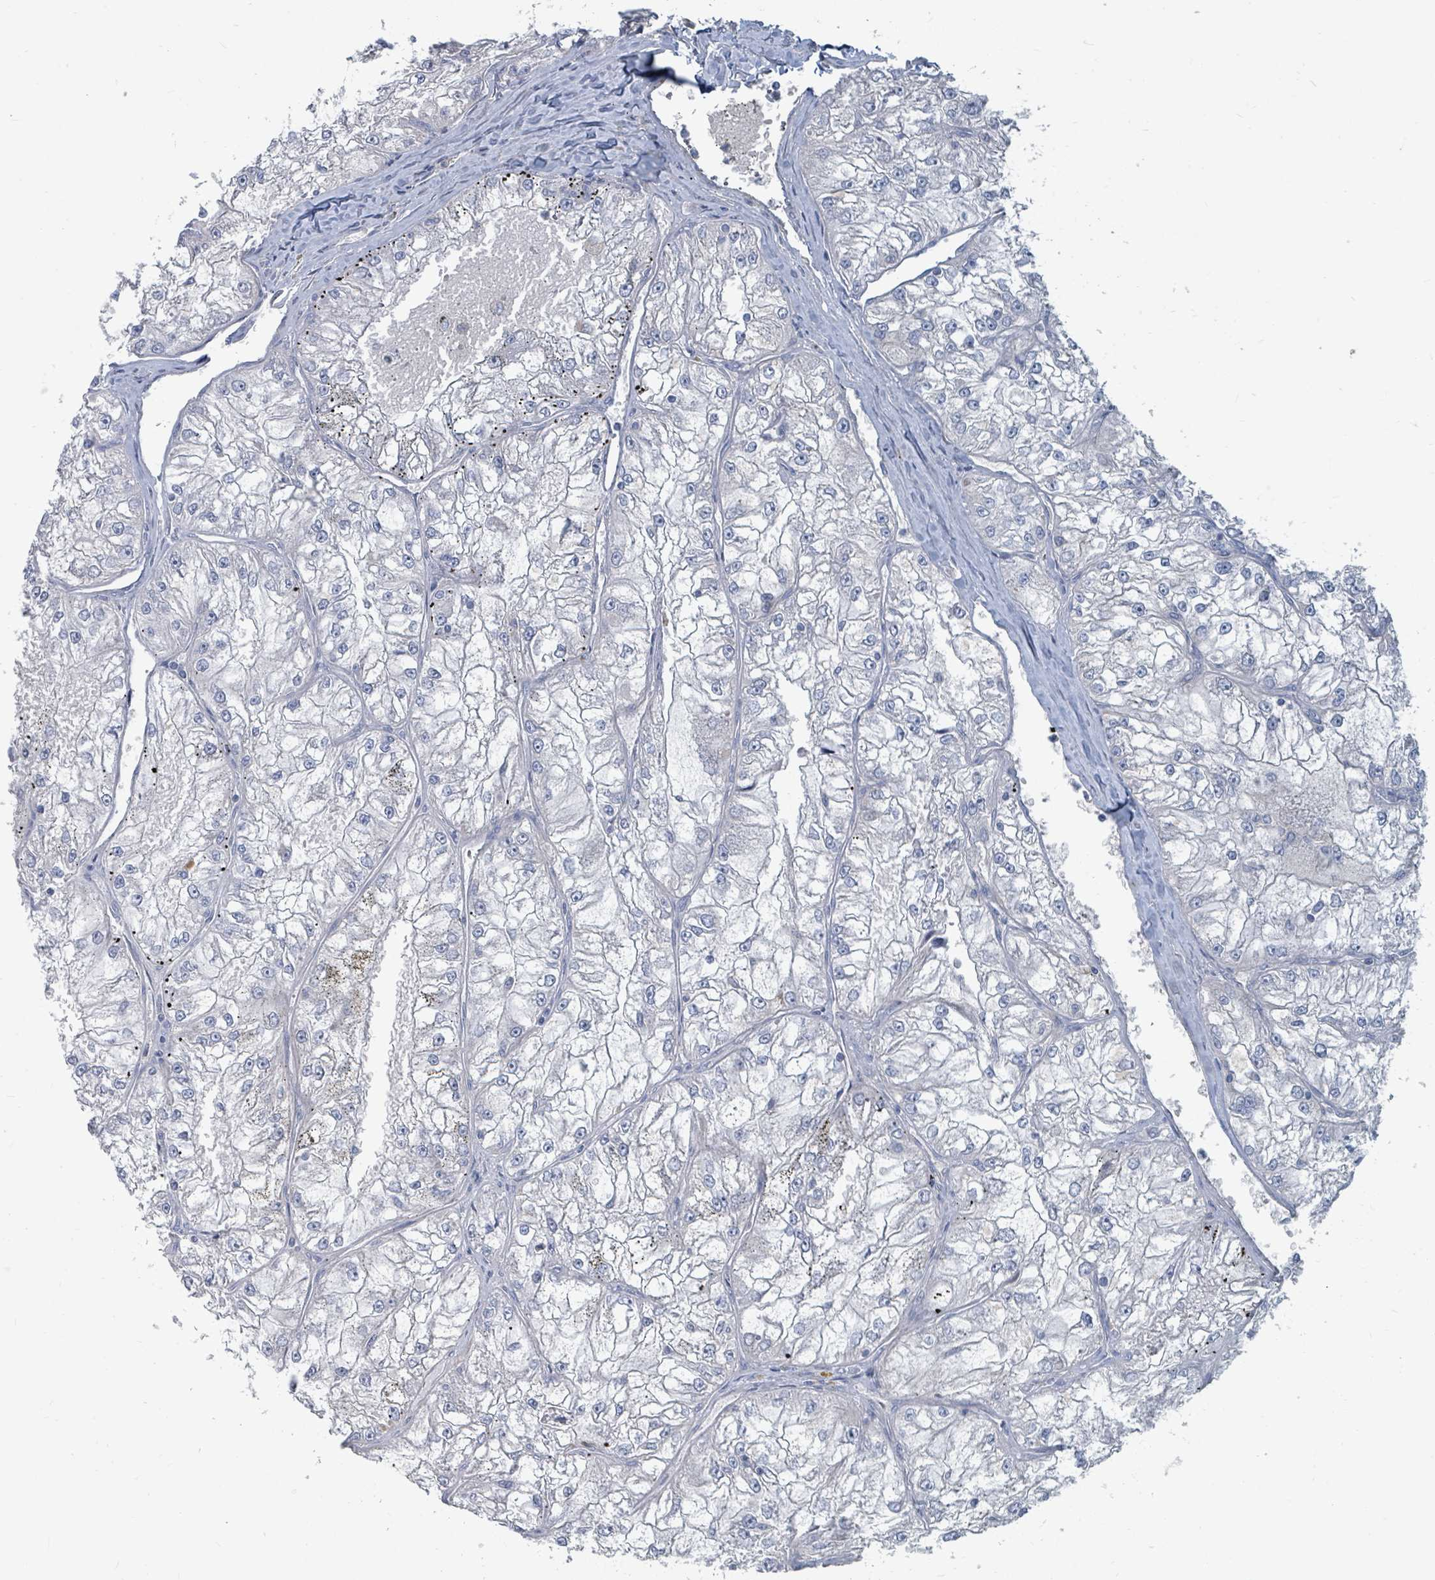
{"staining": {"intensity": "negative", "quantity": "none", "location": "none"}, "tissue": "renal cancer", "cell_type": "Tumor cells", "image_type": "cancer", "snomed": [{"axis": "morphology", "description": "Adenocarcinoma, NOS"}, {"axis": "topography", "description": "Kidney"}], "caption": "Immunohistochemistry (IHC) micrograph of human renal adenocarcinoma stained for a protein (brown), which demonstrates no positivity in tumor cells. The staining is performed using DAB brown chromogen with nuclei counter-stained in using hematoxylin.", "gene": "ARGFX", "patient": {"sex": "female", "age": 72}}